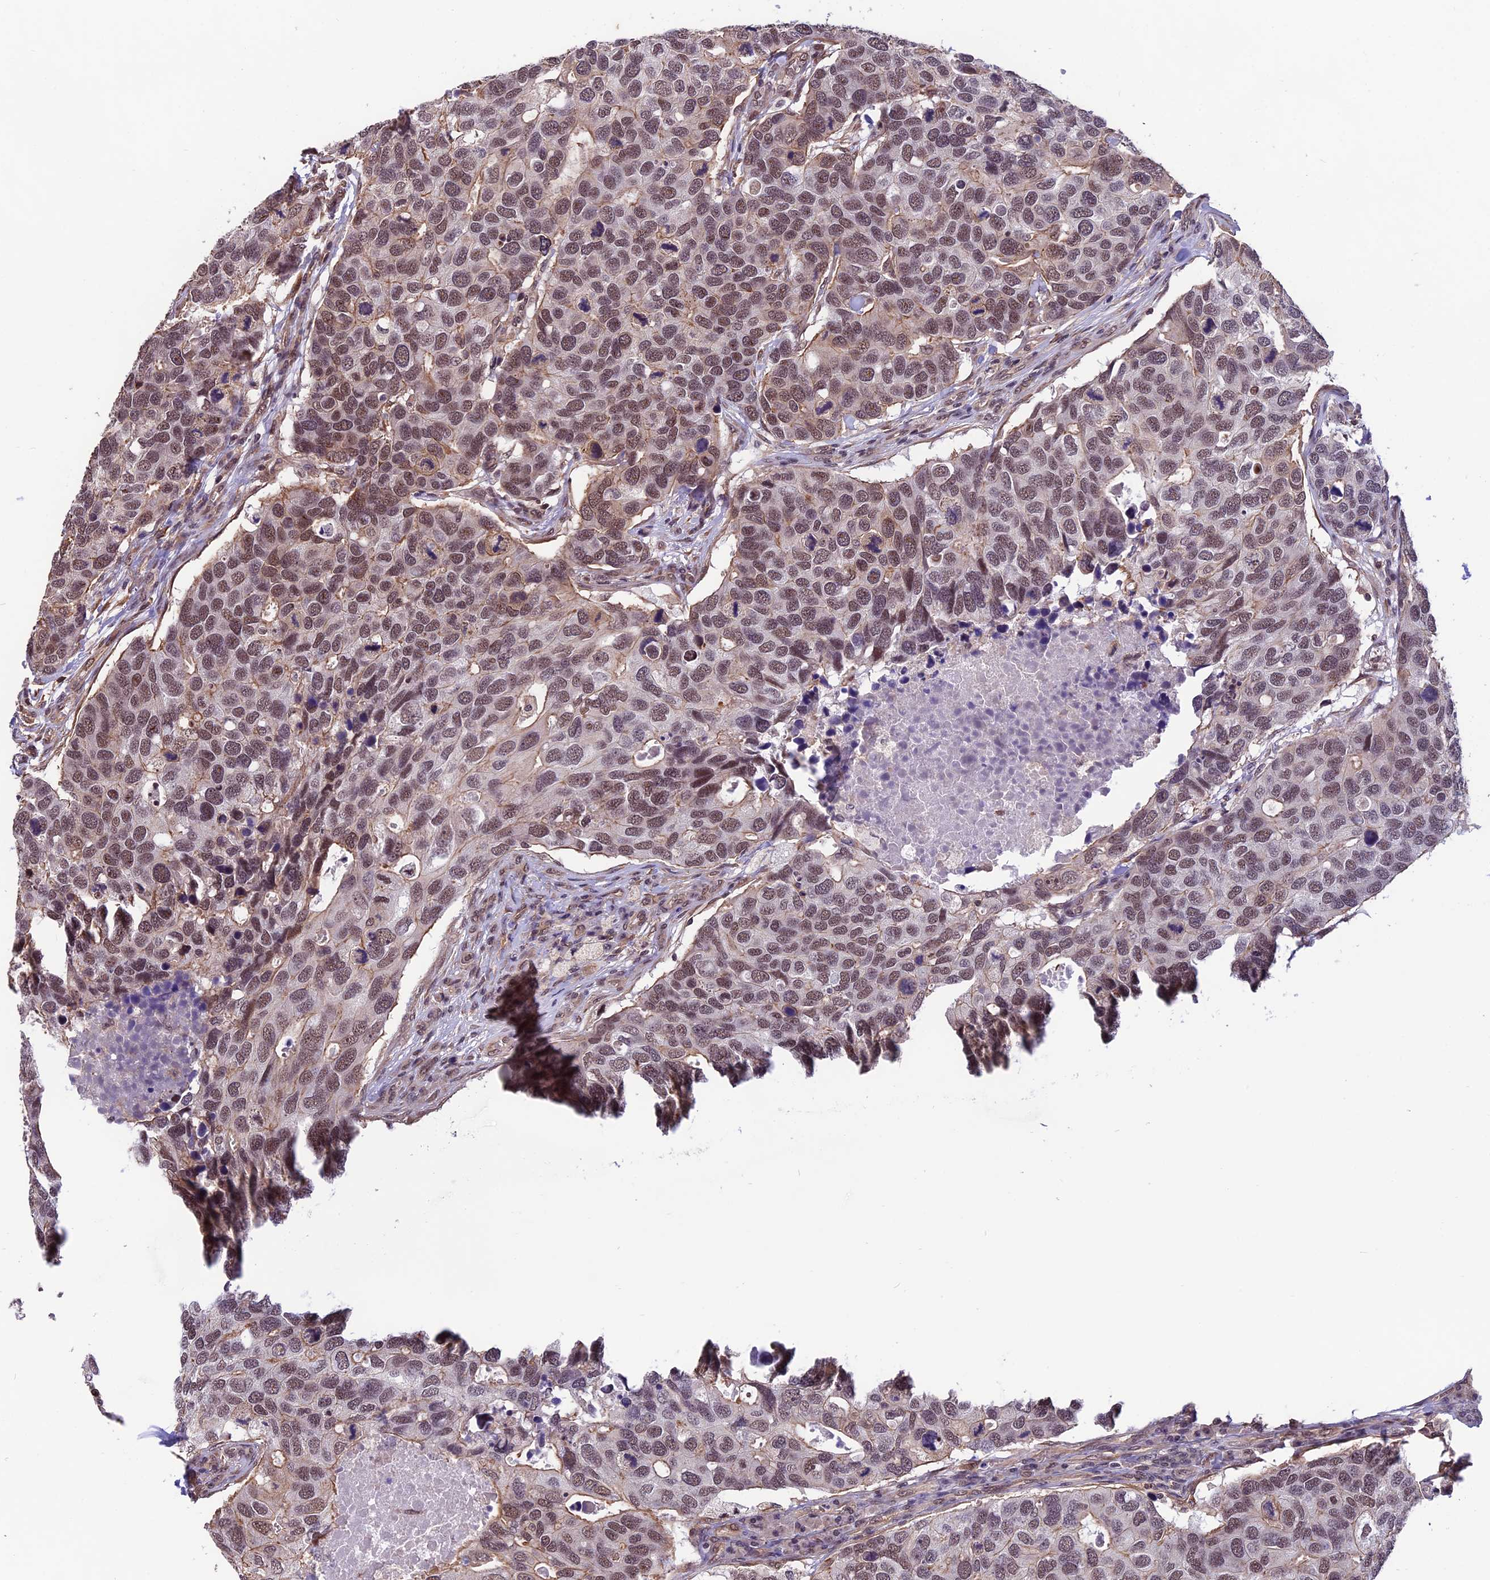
{"staining": {"intensity": "moderate", "quantity": ">75%", "location": "nuclear"}, "tissue": "breast cancer", "cell_type": "Tumor cells", "image_type": "cancer", "snomed": [{"axis": "morphology", "description": "Duct carcinoma"}, {"axis": "topography", "description": "Breast"}], "caption": "Immunohistochemistry image of human invasive ductal carcinoma (breast) stained for a protein (brown), which shows medium levels of moderate nuclear positivity in about >75% of tumor cells.", "gene": "ZC3H4", "patient": {"sex": "female", "age": 83}}